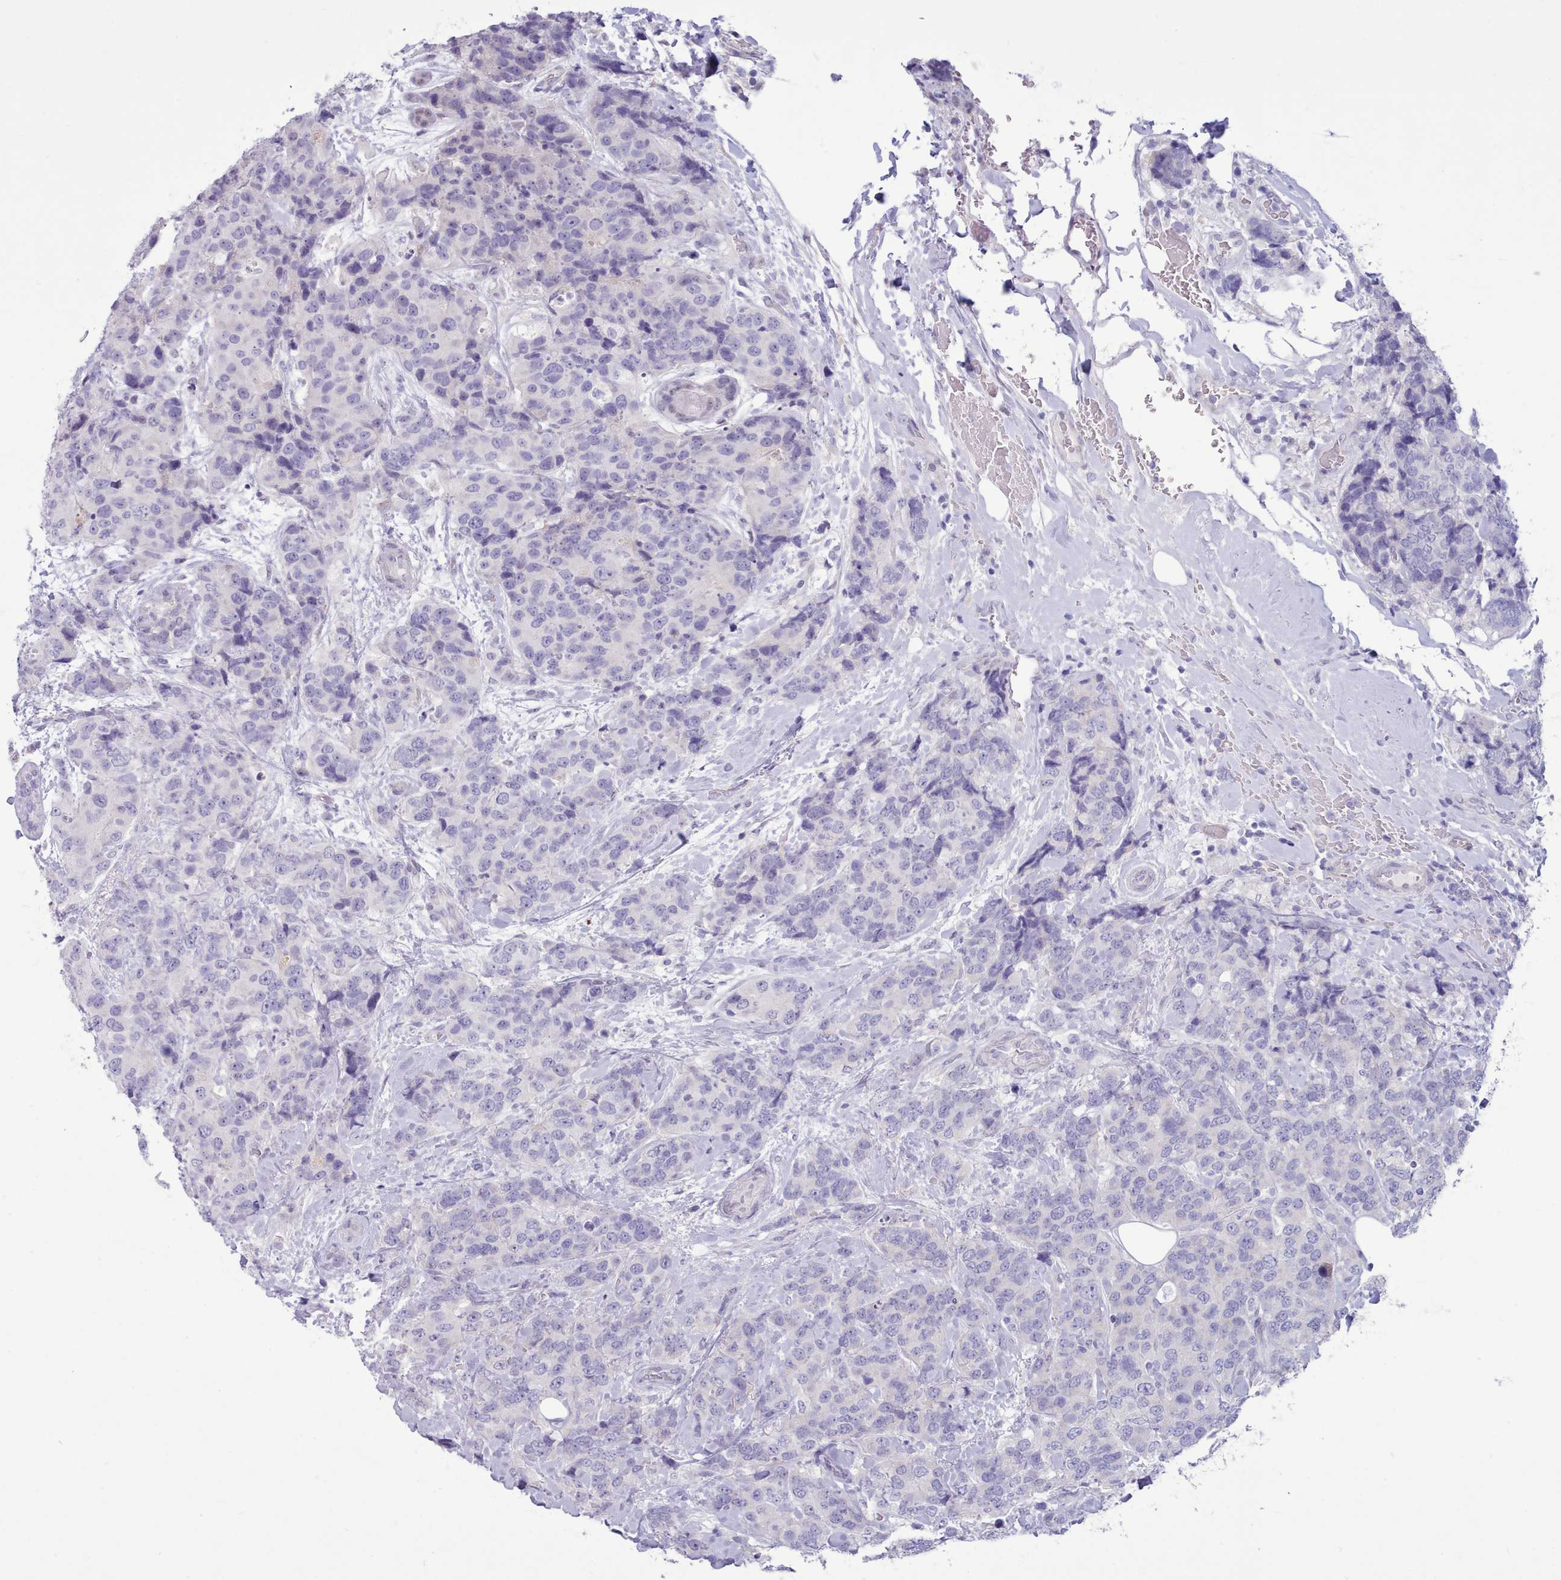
{"staining": {"intensity": "negative", "quantity": "none", "location": "none"}, "tissue": "breast cancer", "cell_type": "Tumor cells", "image_type": "cancer", "snomed": [{"axis": "morphology", "description": "Lobular carcinoma"}, {"axis": "topography", "description": "Breast"}], "caption": "A high-resolution histopathology image shows IHC staining of breast cancer, which reveals no significant staining in tumor cells.", "gene": "TMEM253", "patient": {"sex": "female", "age": 59}}